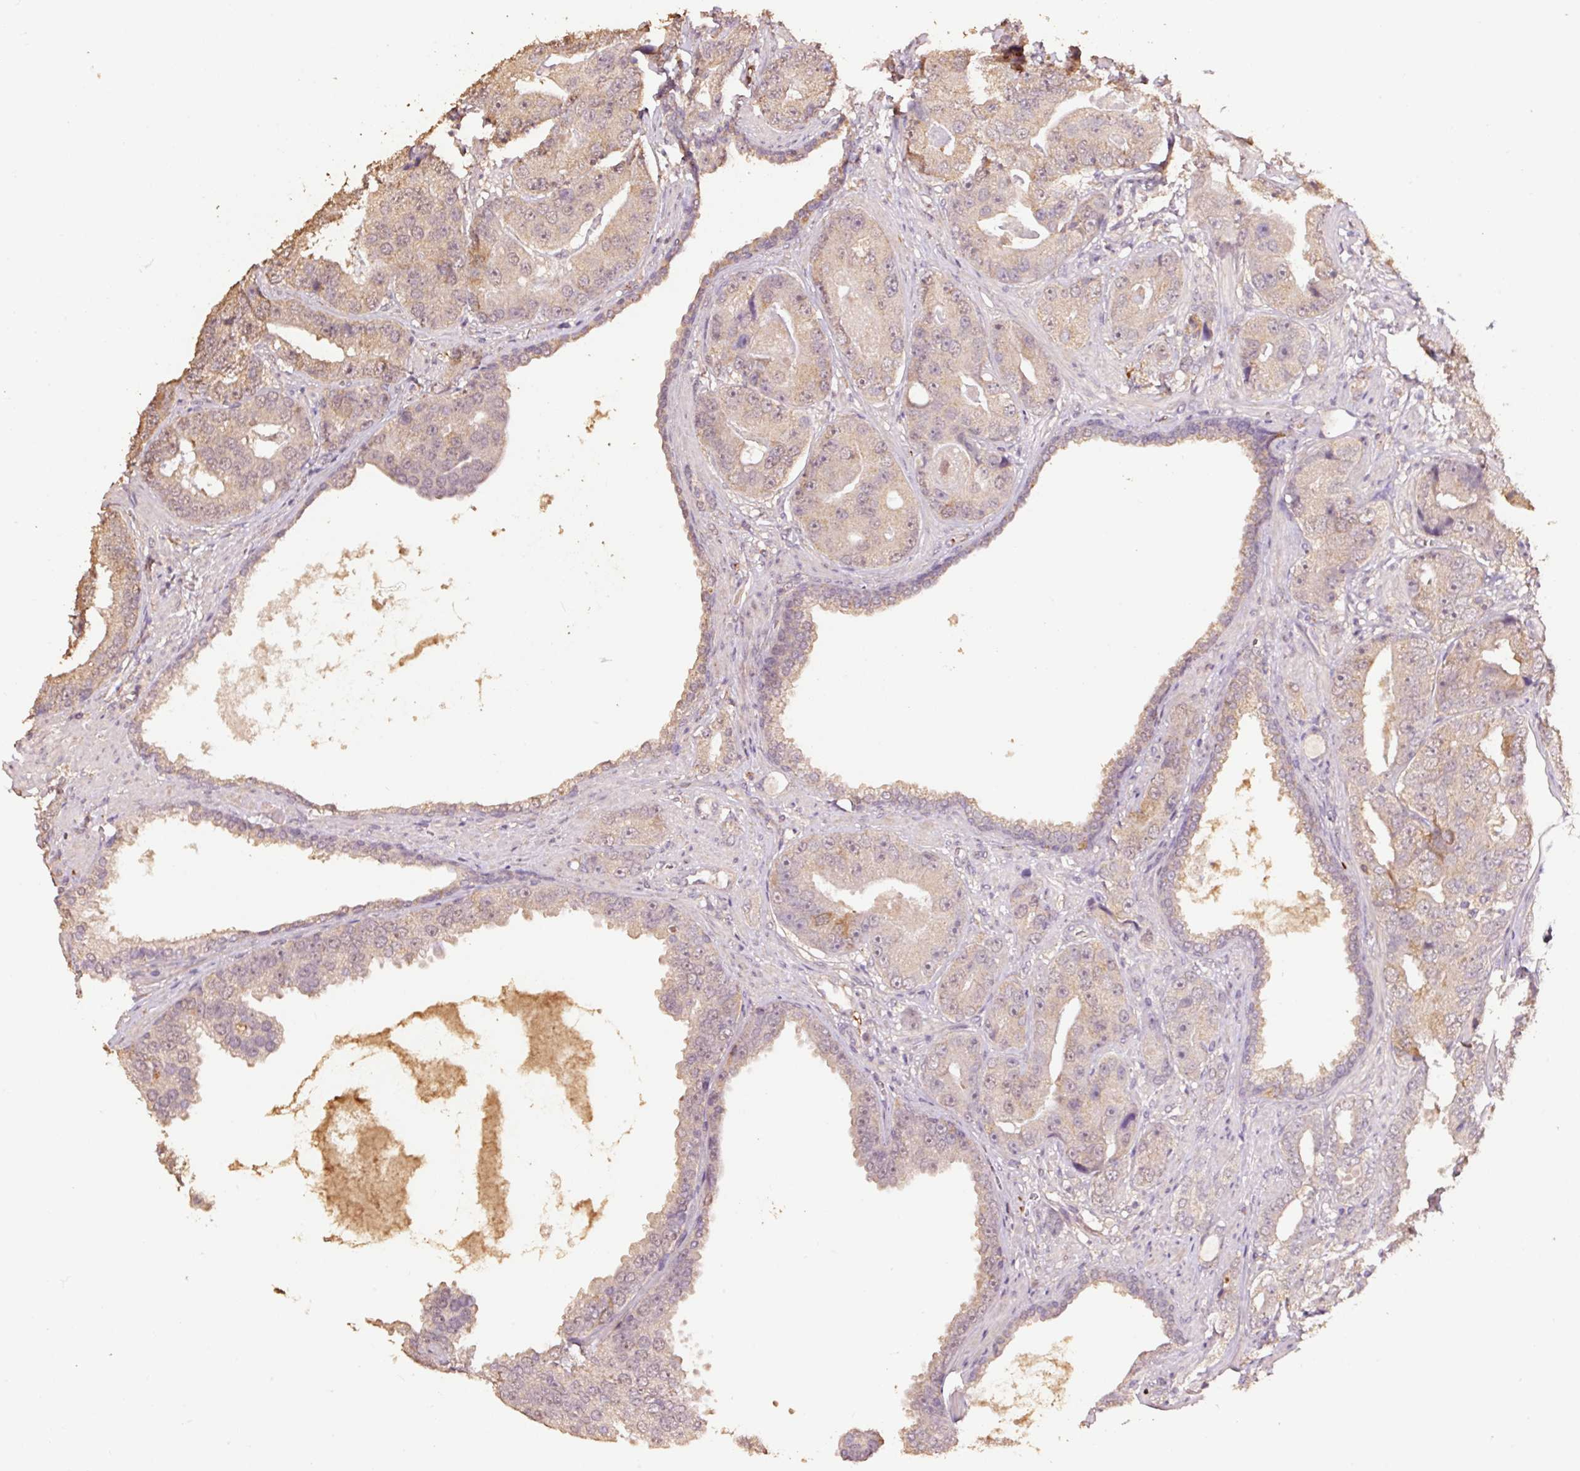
{"staining": {"intensity": "weak", "quantity": ">75%", "location": "cytoplasmic/membranous,nuclear"}, "tissue": "prostate cancer", "cell_type": "Tumor cells", "image_type": "cancer", "snomed": [{"axis": "morphology", "description": "Adenocarcinoma, High grade"}, {"axis": "topography", "description": "Prostate"}], "caption": "High-grade adenocarcinoma (prostate) tissue exhibits weak cytoplasmic/membranous and nuclear staining in about >75% of tumor cells, visualized by immunohistochemistry.", "gene": "HERC2", "patient": {"sex": "male", "age": 71}}